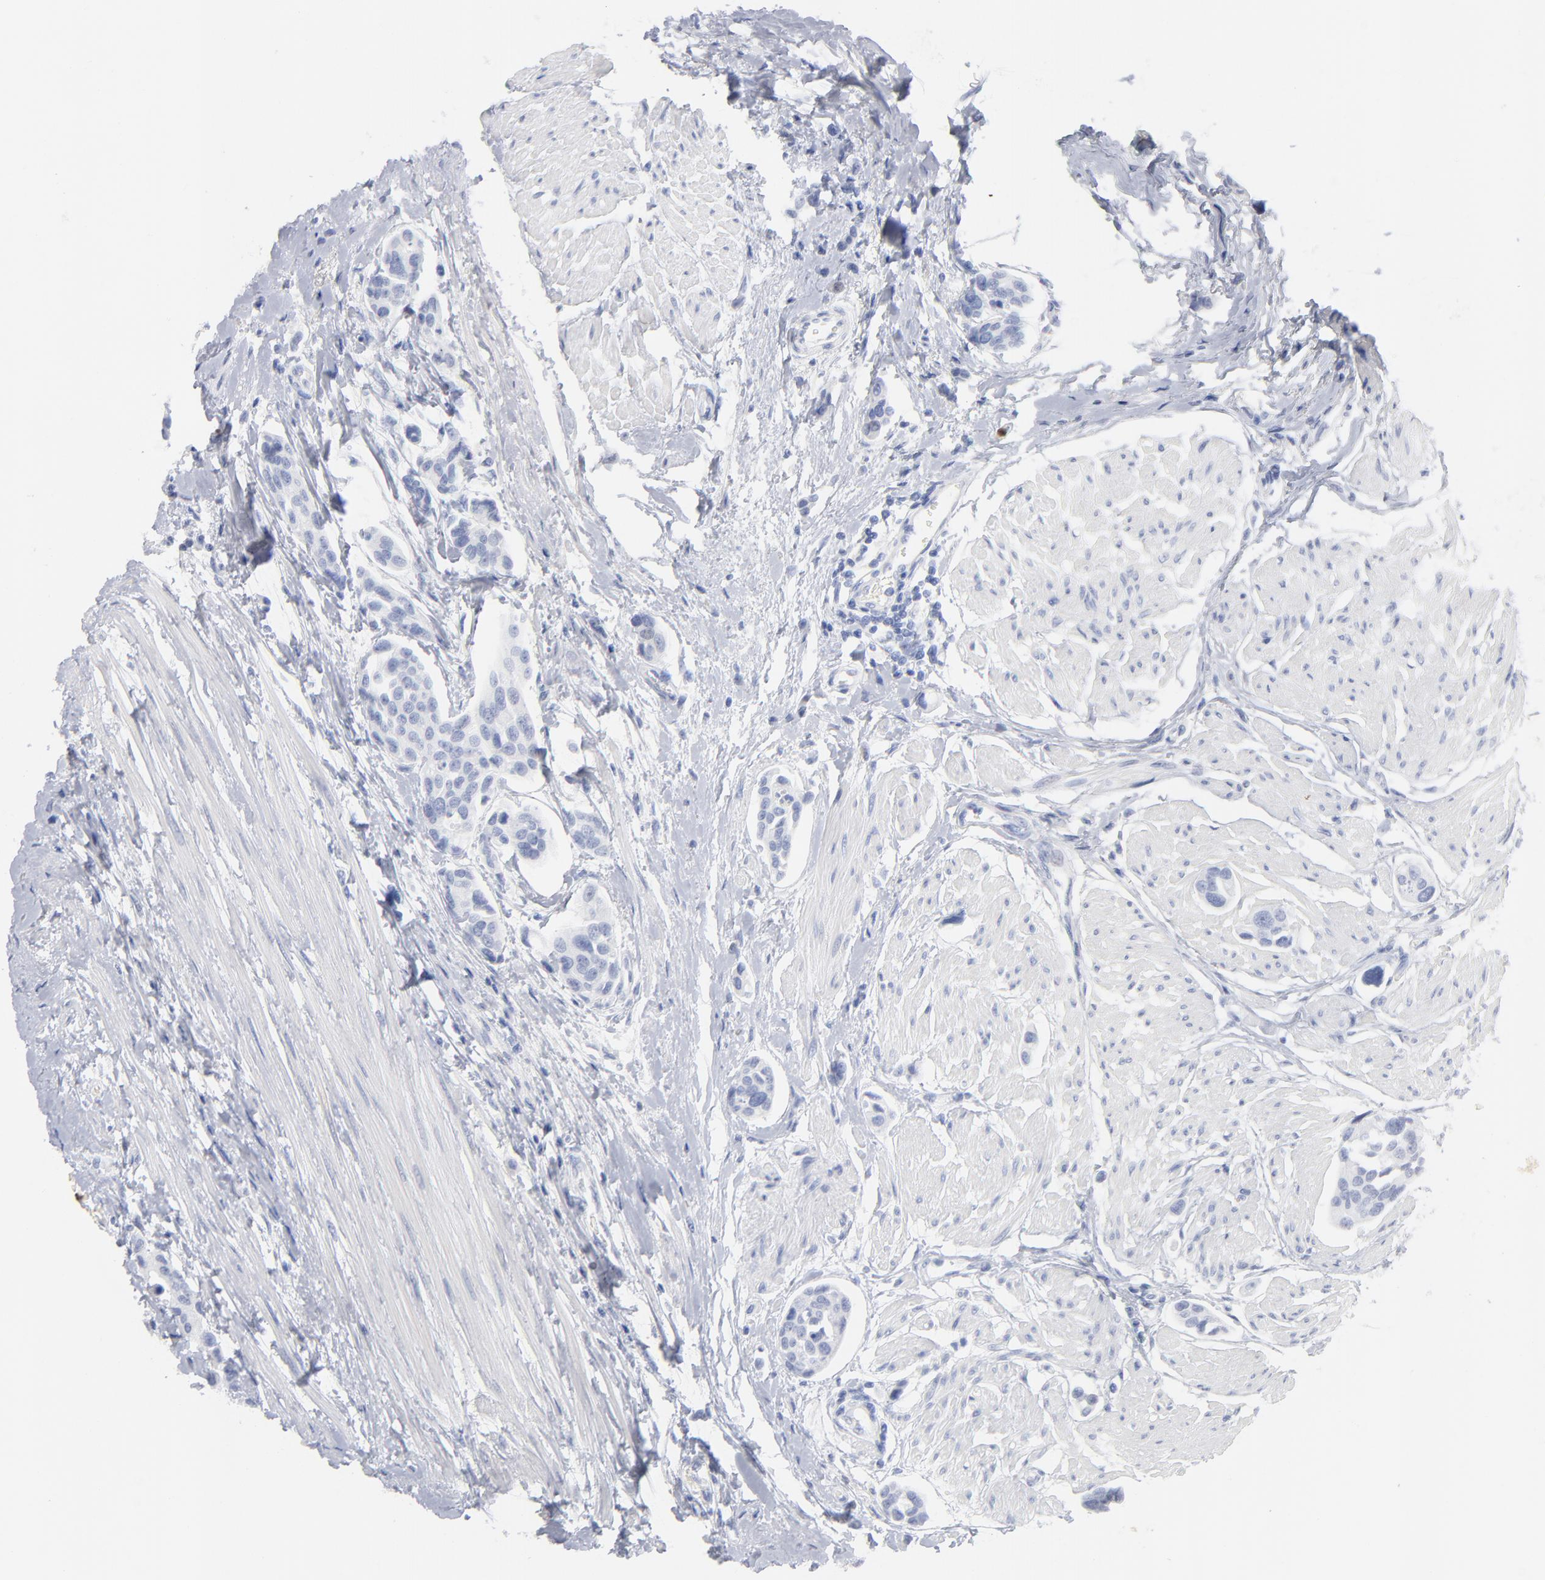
{"staining": {"intensity": "negative", "quantity": "none", "location": "none"}, "tissue": "urothelial cancer", "cell_type": "Tumor cells", "image_type": "cancer", "snomed": [{"axis": "morphology", "description": "Urothelial carcinoma, High grade"}, {"axis": "topography", "description": "Urinary bladder"}], "caption": "Immunohistochemistry (IHC) micrograph of urothelial carcinoma (high-grade) stained for a protein (brown), which shows no expression in tumor cells.", "gene": "ARG1", "patient": {"sex": "male", "age": 78}}